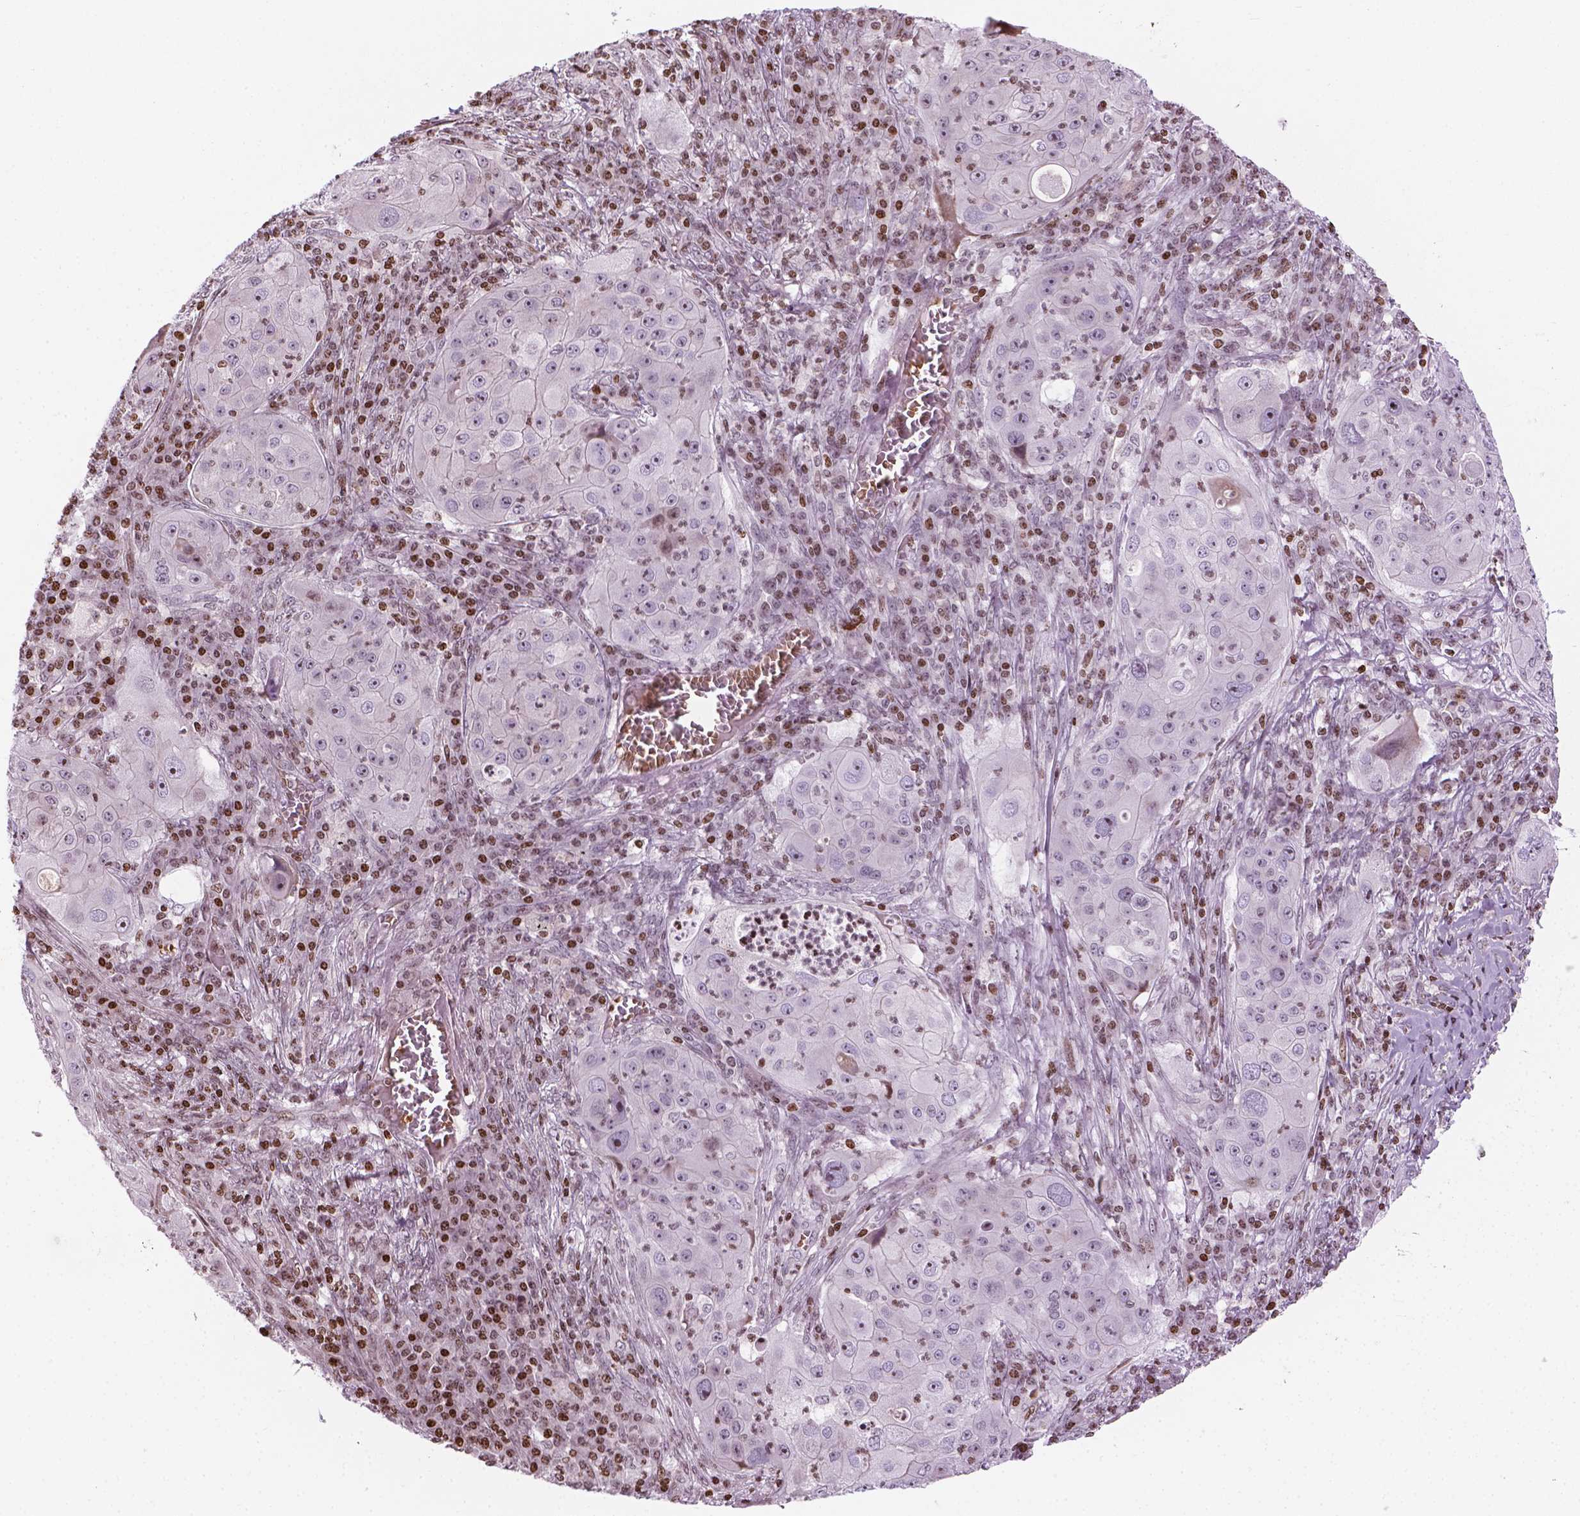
{"staining": {"intensity": "weak", "quantity": "<25%", "location": "nuclear"}, "tissue": "lung cancer", "cell_type": "Tumor cells", "image_type": "cancer", "snomed": [{"axis": "morphology", "description": "Squamous cell carcinoma, NOS"}, {"axis": "topography", "description": "Lung"}], "caption": "Tumor cells show no significant protein staining in lung cancer.", "gene": "PIP4K2A", "patient": {"sex": "female", "age": 59}}